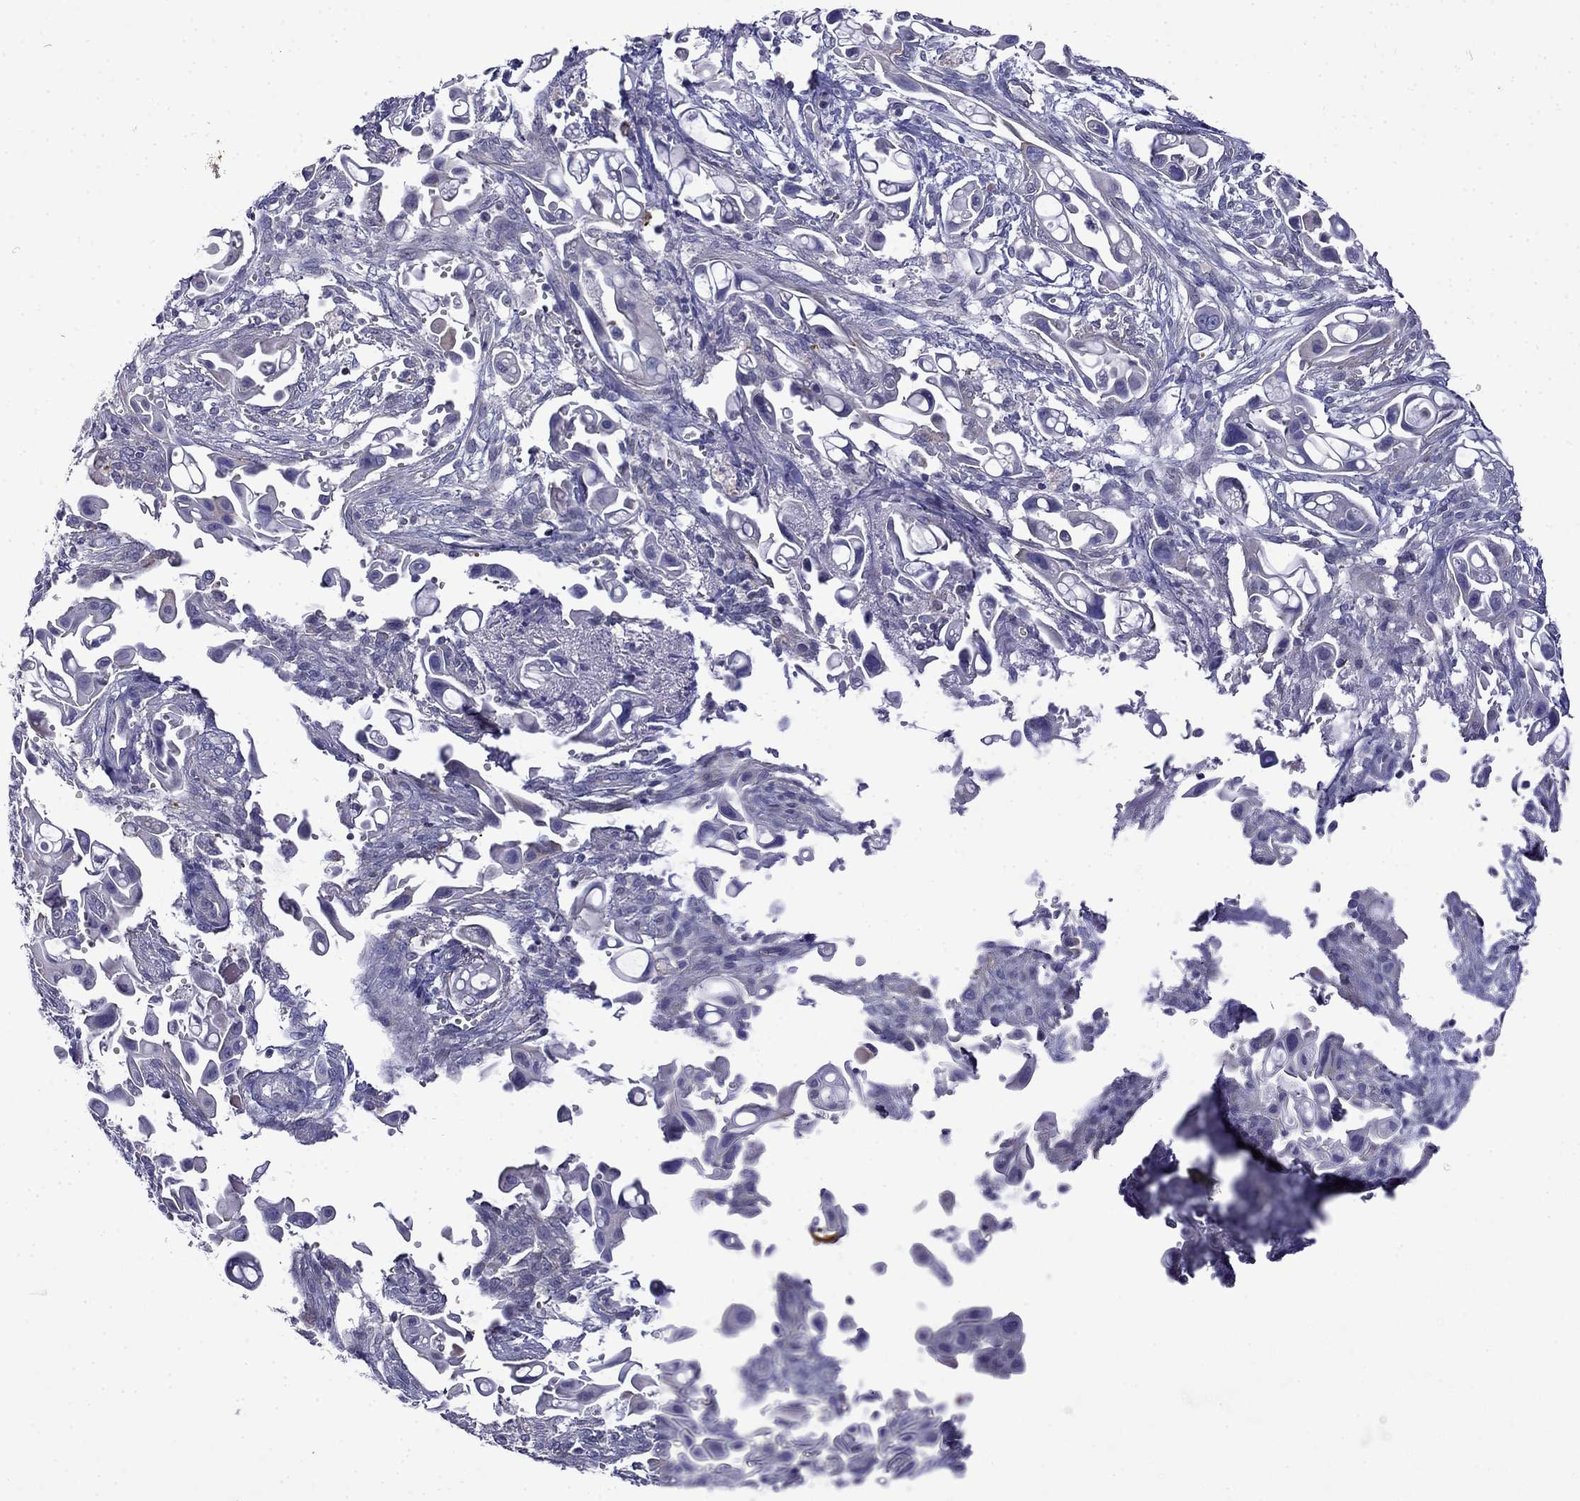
{"staining": {"intensity": "negative", "quantity": "none", "location": "none"}, "tissue": "pancreatic cancer", "cell_type": "Tumor cells", "image_type": "cancer", "snomed": [{"axis": "morphology", "description": "Adenocarcinoma, NOS"}, {"axis": "topography", "description": "Pancreas"}], "caption": "An image of human pancreatic cancer (adenocarcinoma) is negative for staining in tumor cells.", "gene": "PRR18", "patient": {"sex": "male", "age": 50}}